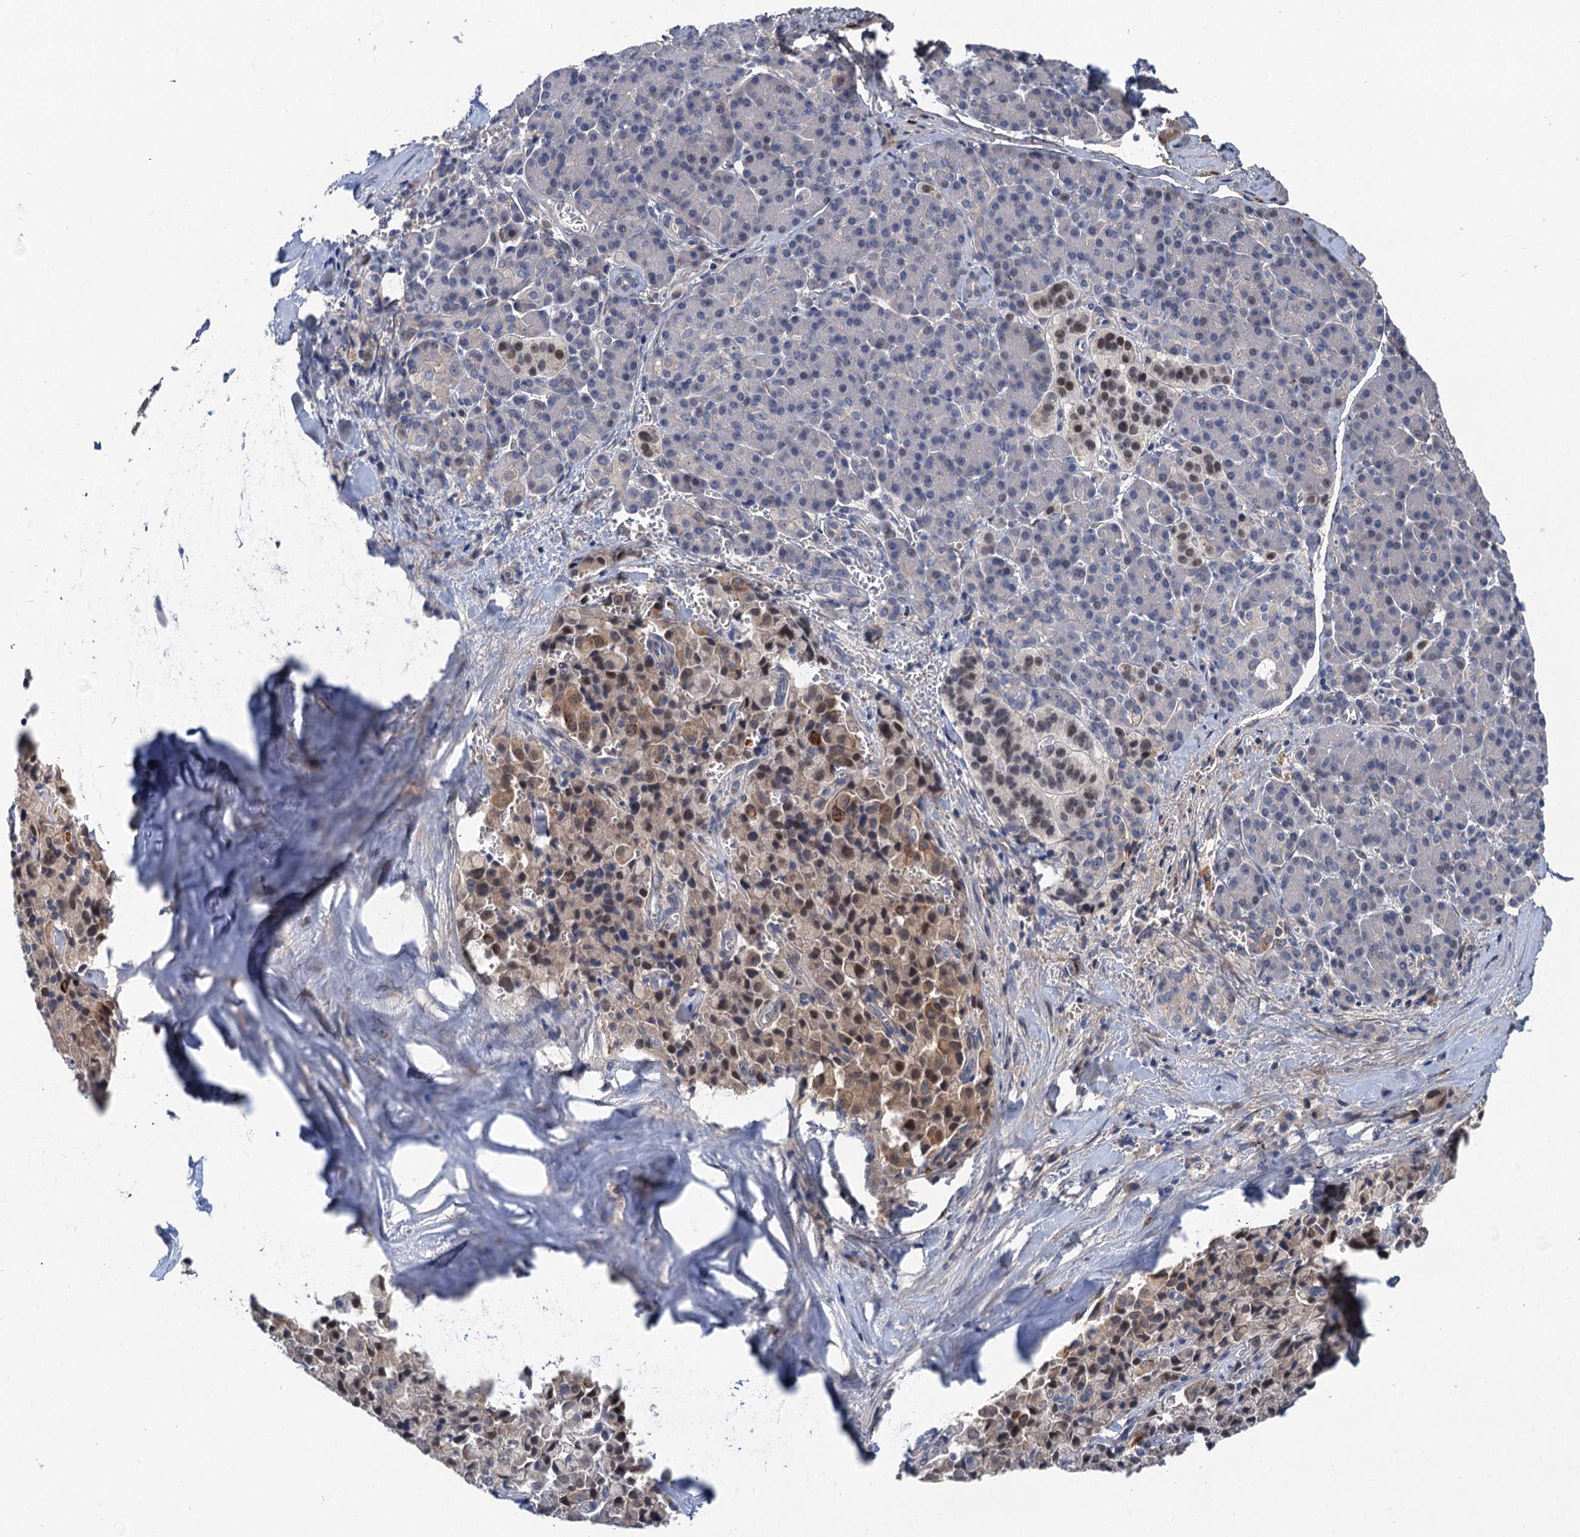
{"staining": {"intensity": "moderate", "quantity": ">75%", "location": "nuclear"}, "tissue": "pancreatic cancer", "cell_type": "Tumor cells", "image_type": "cancer", "snomed": [{"axis": "morphology", "description": "Adenocarcinoma, NOS"}, {"axis": "topography", "description": "Pancreas"}], "caption": "This is an image of IHC staining of pancreatic adenocarcinoma, which shows moderate staining in the nuclear of tumor cells.", "gene": "TRAF7", "patient": {"sex": "male", "age": 65}}